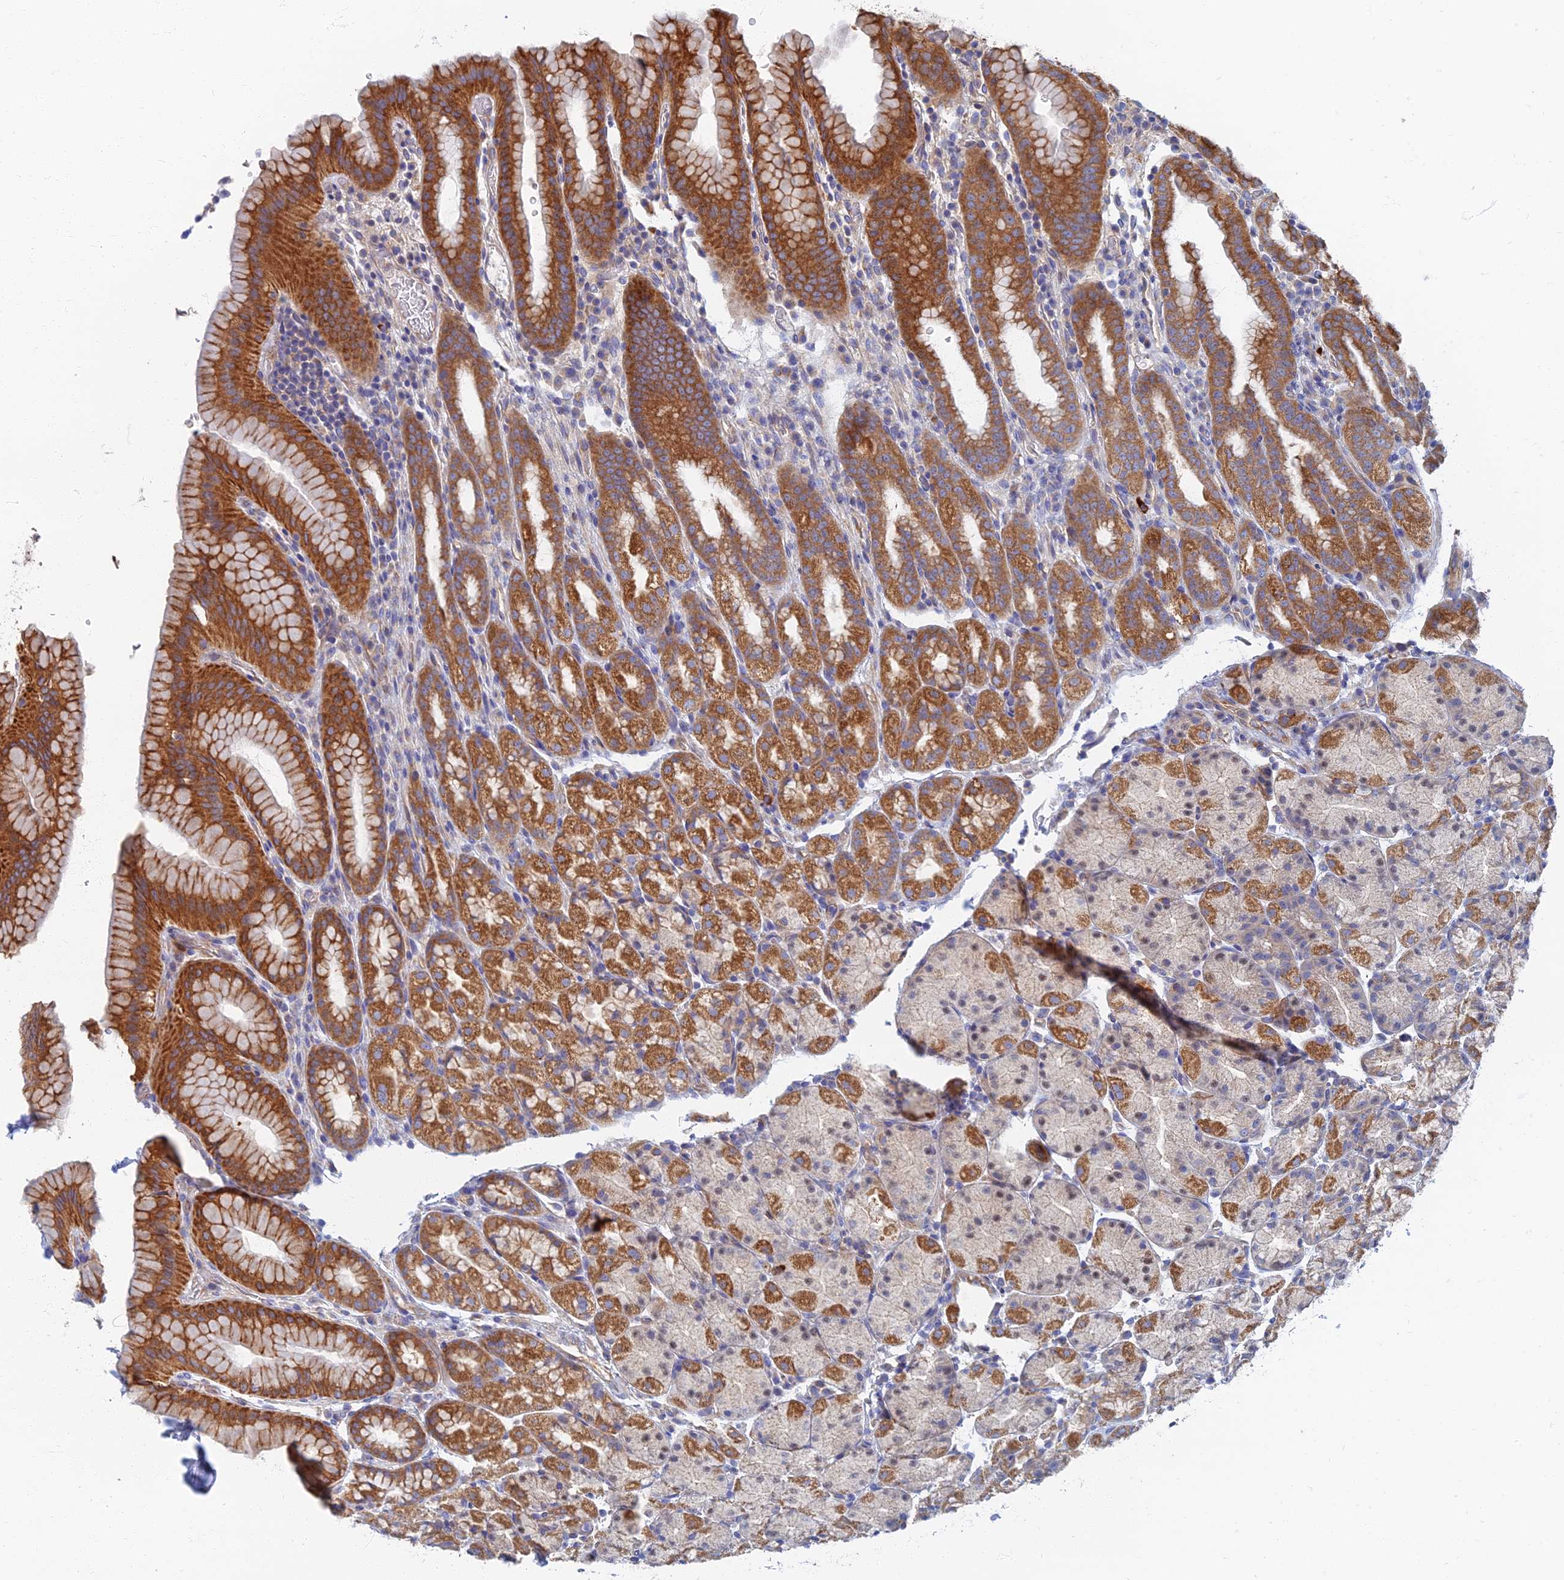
{"staining": {"intensity": "moderate", "quantity": ">75%", "location": "cytoplasmic/membranous"}, "tissue": "stomach", "cell_type": "Glandular cells", "image_type": "normal", "snomed": [{"axis": "morphology", "description": "Normal tissue, NOS"}, {"axis": "topography", "description": "Stomach, upper"}, {"axis": "topography", "description": "Stomach, lower"}, {"axis": "topography", "description": "Small intestine"}], "caption": "A brown stain highlights moderate cytoplasmic/membranous staining of a protein in glandular cells of benign stomach. (brown staining indicates protein expression, while blue staining denotes nuclei).", "gene": "TMEM44", "patient": {"sex": "male", "age": 68}}